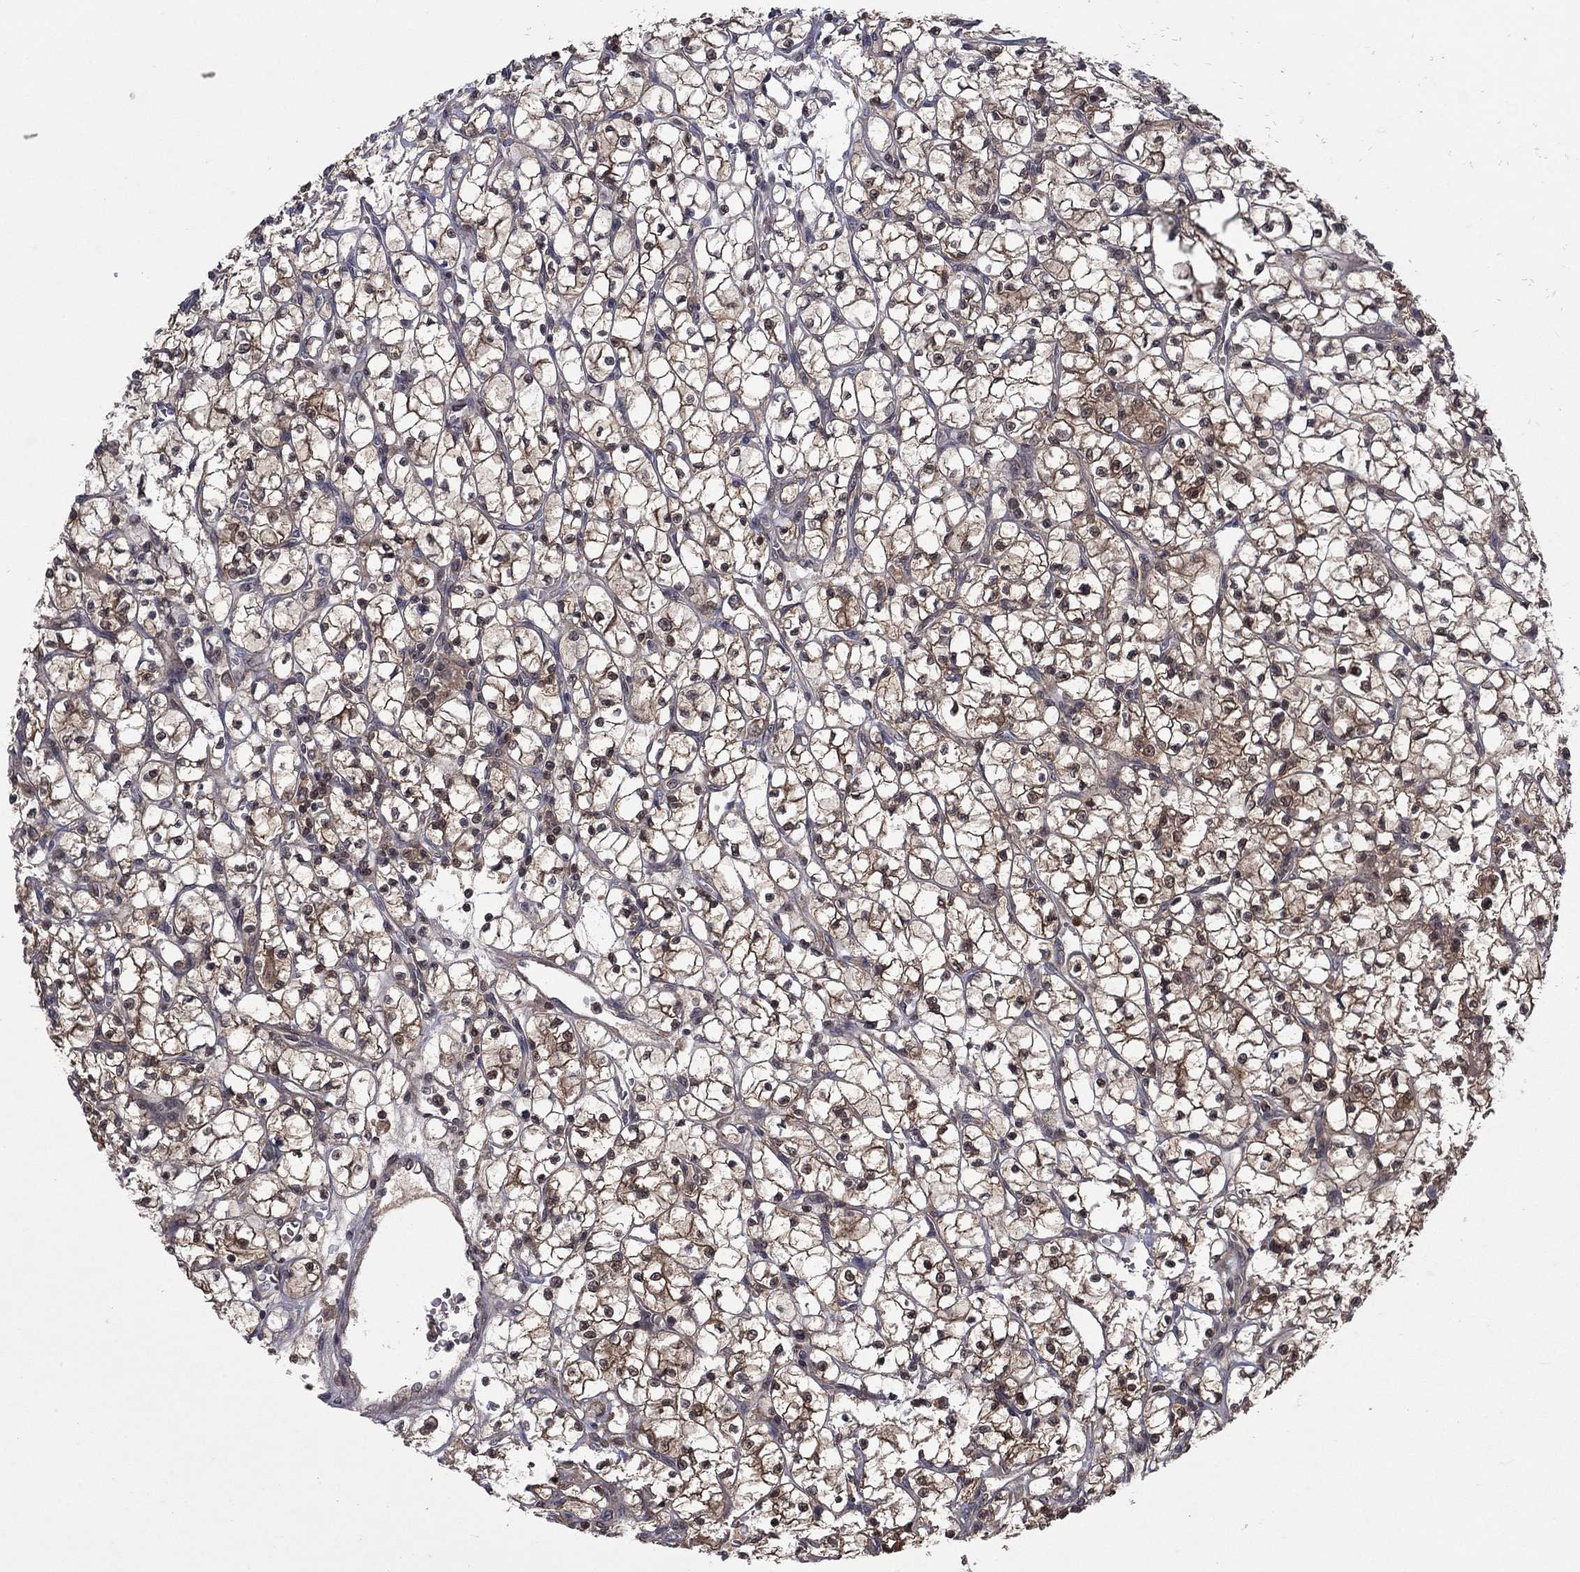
{"staining": {"intensity": "moderate", "quantity": ">75%", "location": "cytoplasmic/membranous"}, "tissue": "renal cancer", "cell_type": "Tumor cells", "image_type": "cancer", "snomed": [{"axis": "morphology", "description": "Adenocarcinoma, NOS"}, {"axis": "topography", "description": "Kidney"}], "caption": "Renal cancer stained for a protein (brown) reveals moderate cytoplasmic/membranous positive staining in about >75% of tumor cells.", "gene": "IAH1", "patient": {"sex": "female", "age": 64}}